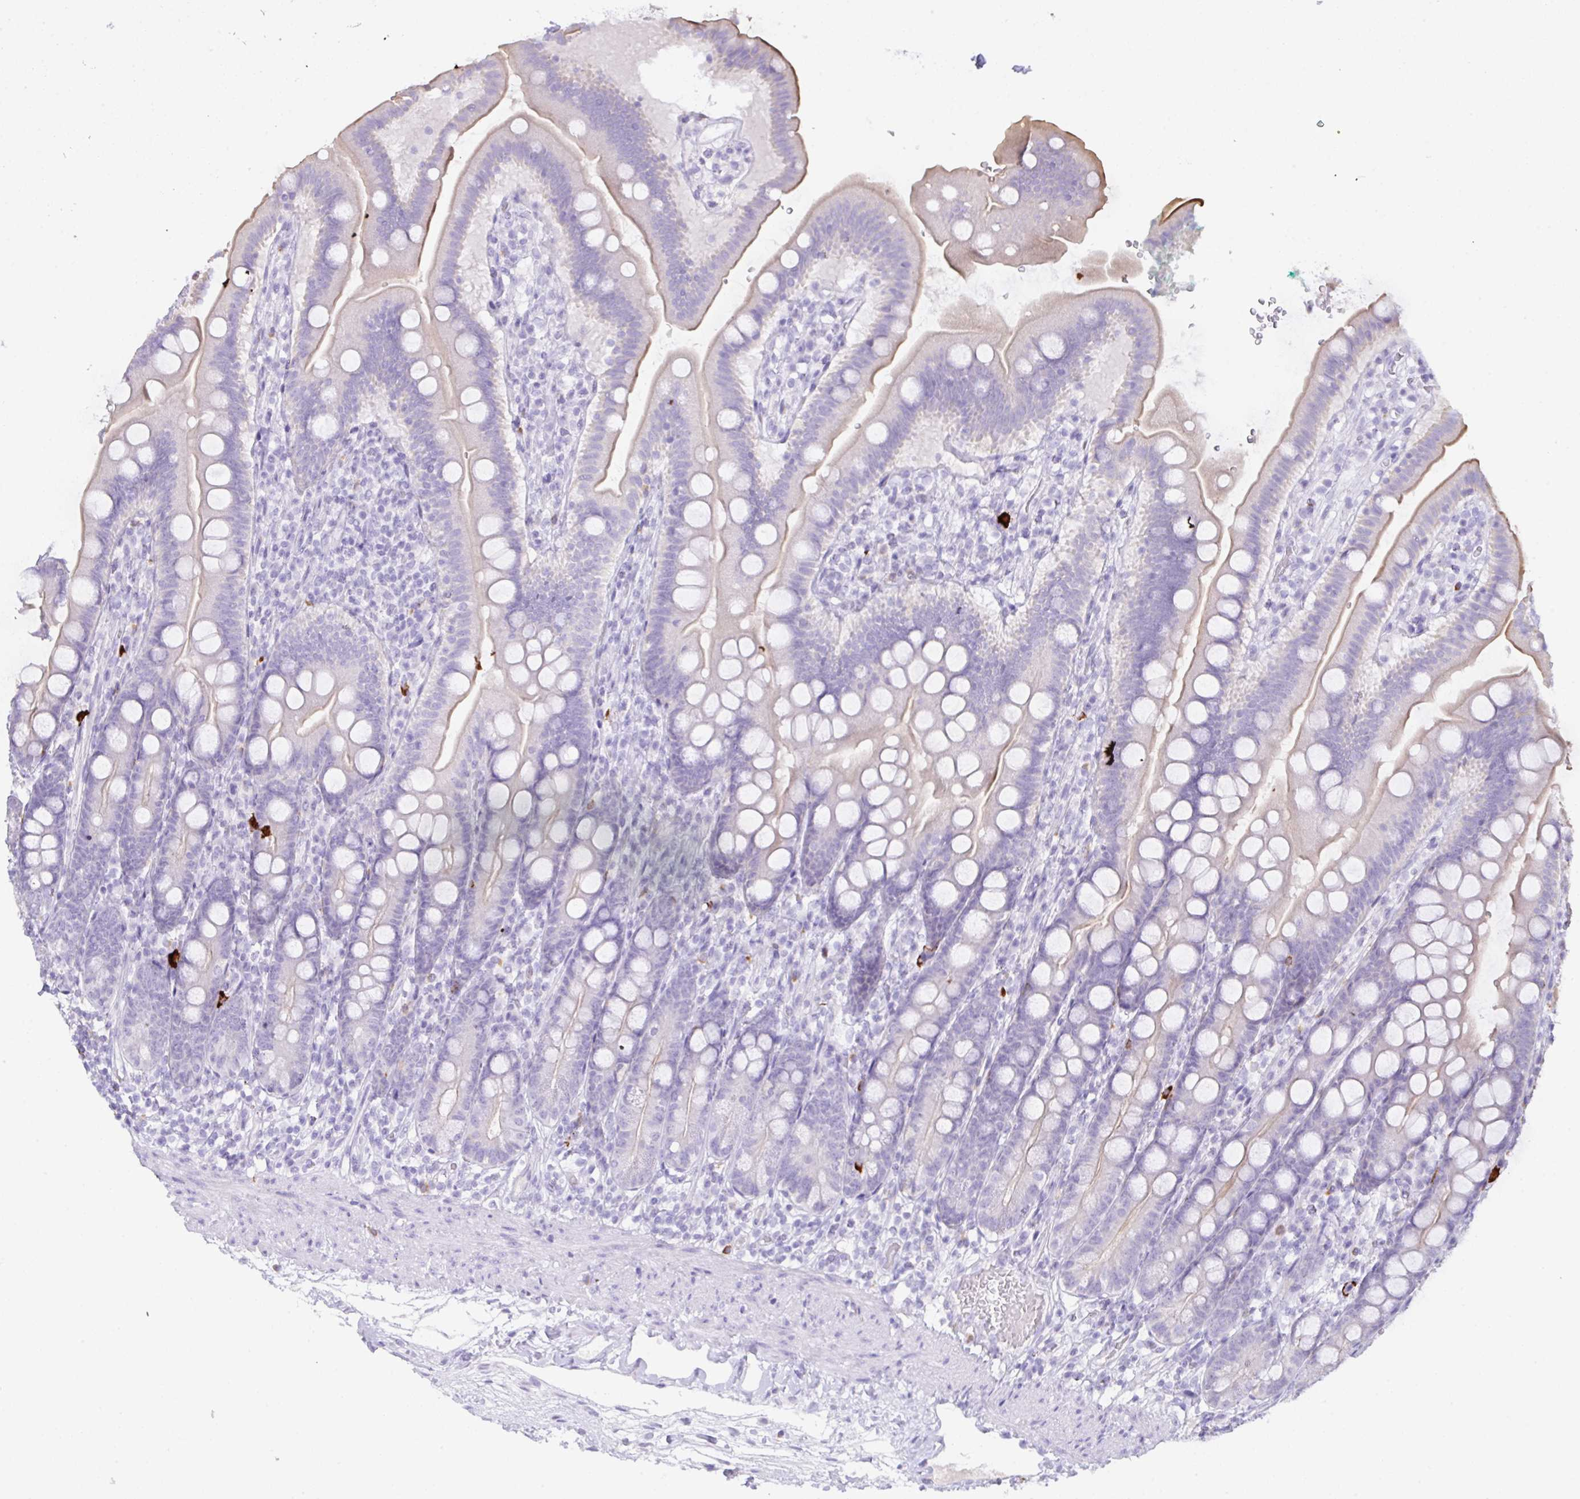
{"staining": {"intensity": "moderate", "quantity": "<25%", "location": "cytoplasmic/membranous"}, "tissue": "duodenum", "cell_type": "Glandular cells", "image_type": "normal", "snomed": [{"axis": "morphology", "description": "Normal tissue, NOS"}, {"axis": "topography", "description": "Duodenum"}], "caption": "An IHC image of unremarkable tissue is shown. Protein staining in brown highlights moderate cytoplasmic/membranous positivity in duodenum within glandular cells. The staining was performed using DAB to visualize the protein expression in brown, while the nuclei were stained in blue with hematoxylin (Magnification: 20x).", "gene": "CST11", "patient": {"sex": "female", "age": 67}}